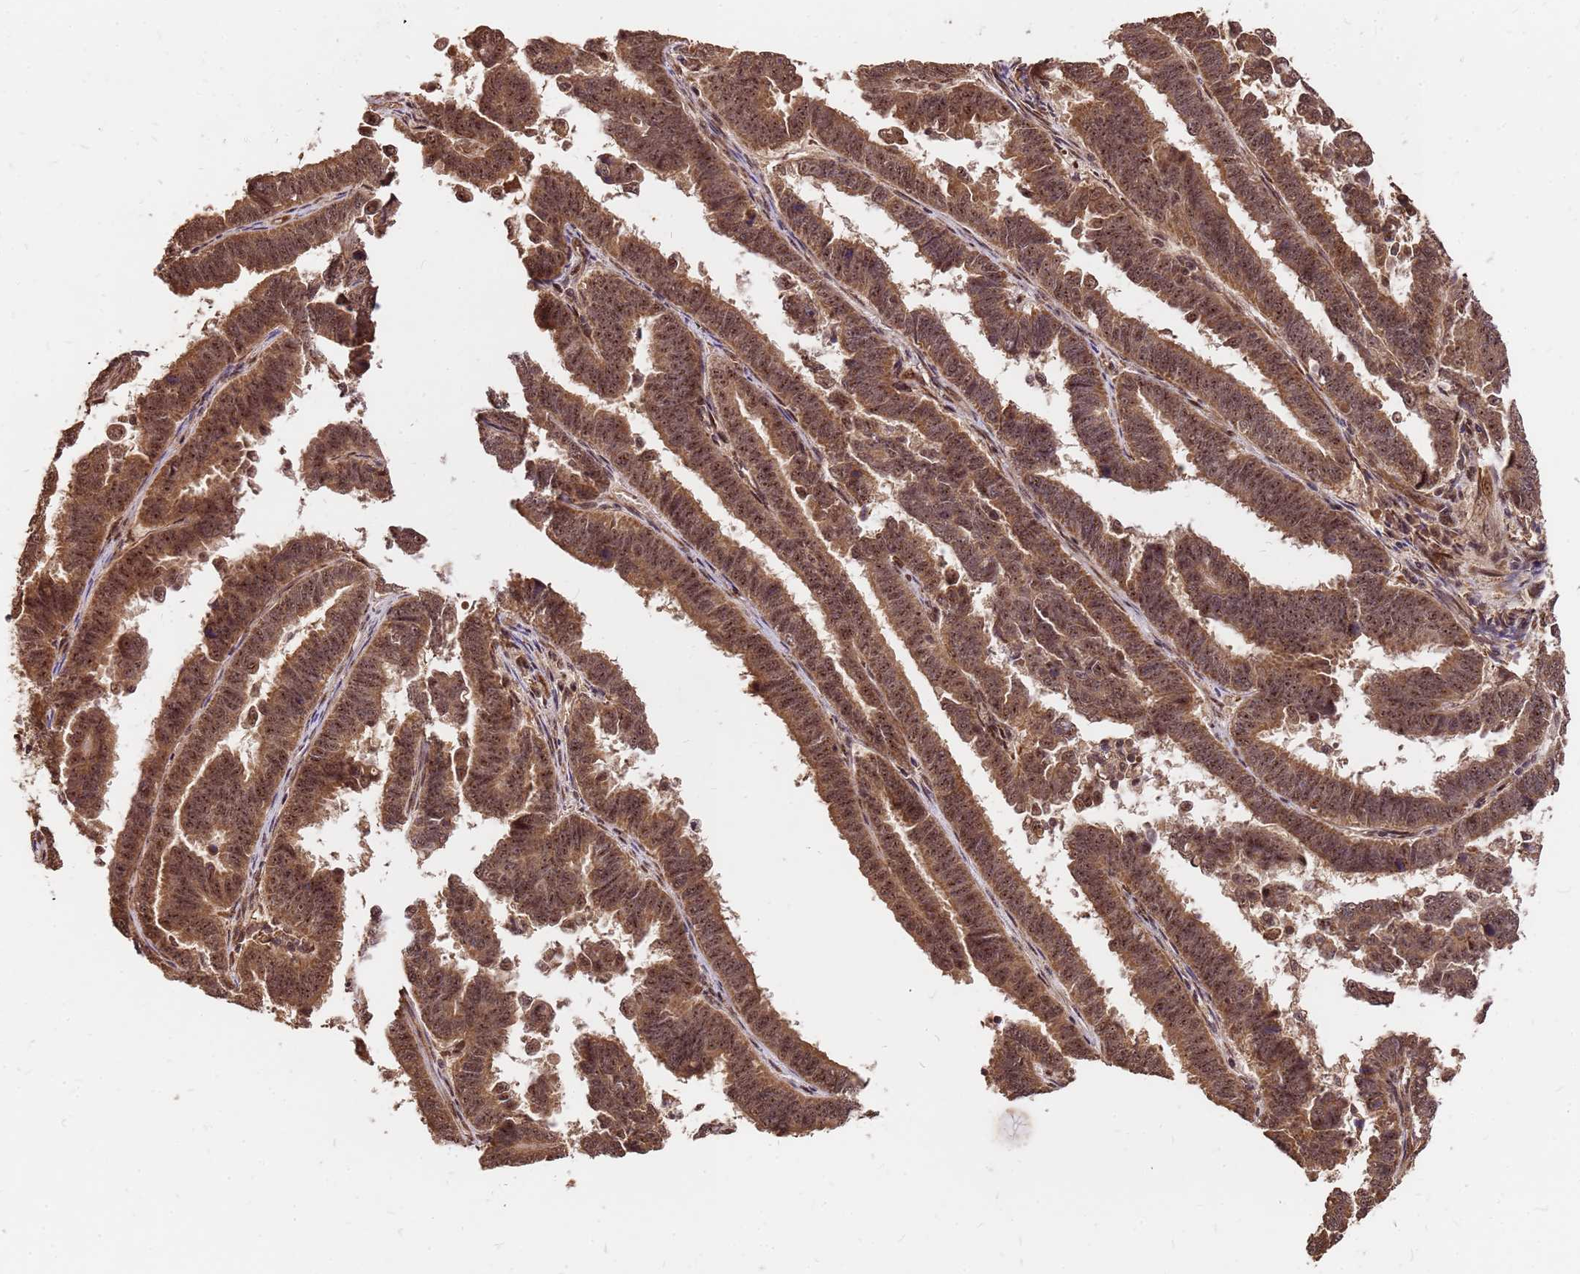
{"staining": {"intensity": "moderate", "quantity": ">75%", "location": "cytoplasmic/membranous,nuclear"}, "tissue": "endometrial cancer", "cell_type": "Tumor cells", "image_type": "cancer", "snomed": [{"axis": "morphology", "description": "Adenocarcinoma, NOS"}, {"axis": "topography", "description": "Endometrium"}], "caption": "Protein expression analysis of adenocarcinoma (endometrial) exhibits moderate cytoplasmic/membranous and nuclear staining in approximately >75% of tumor cells.", "gene": "GPATCH8", "patient": {"sex": "female", "age": 75}}